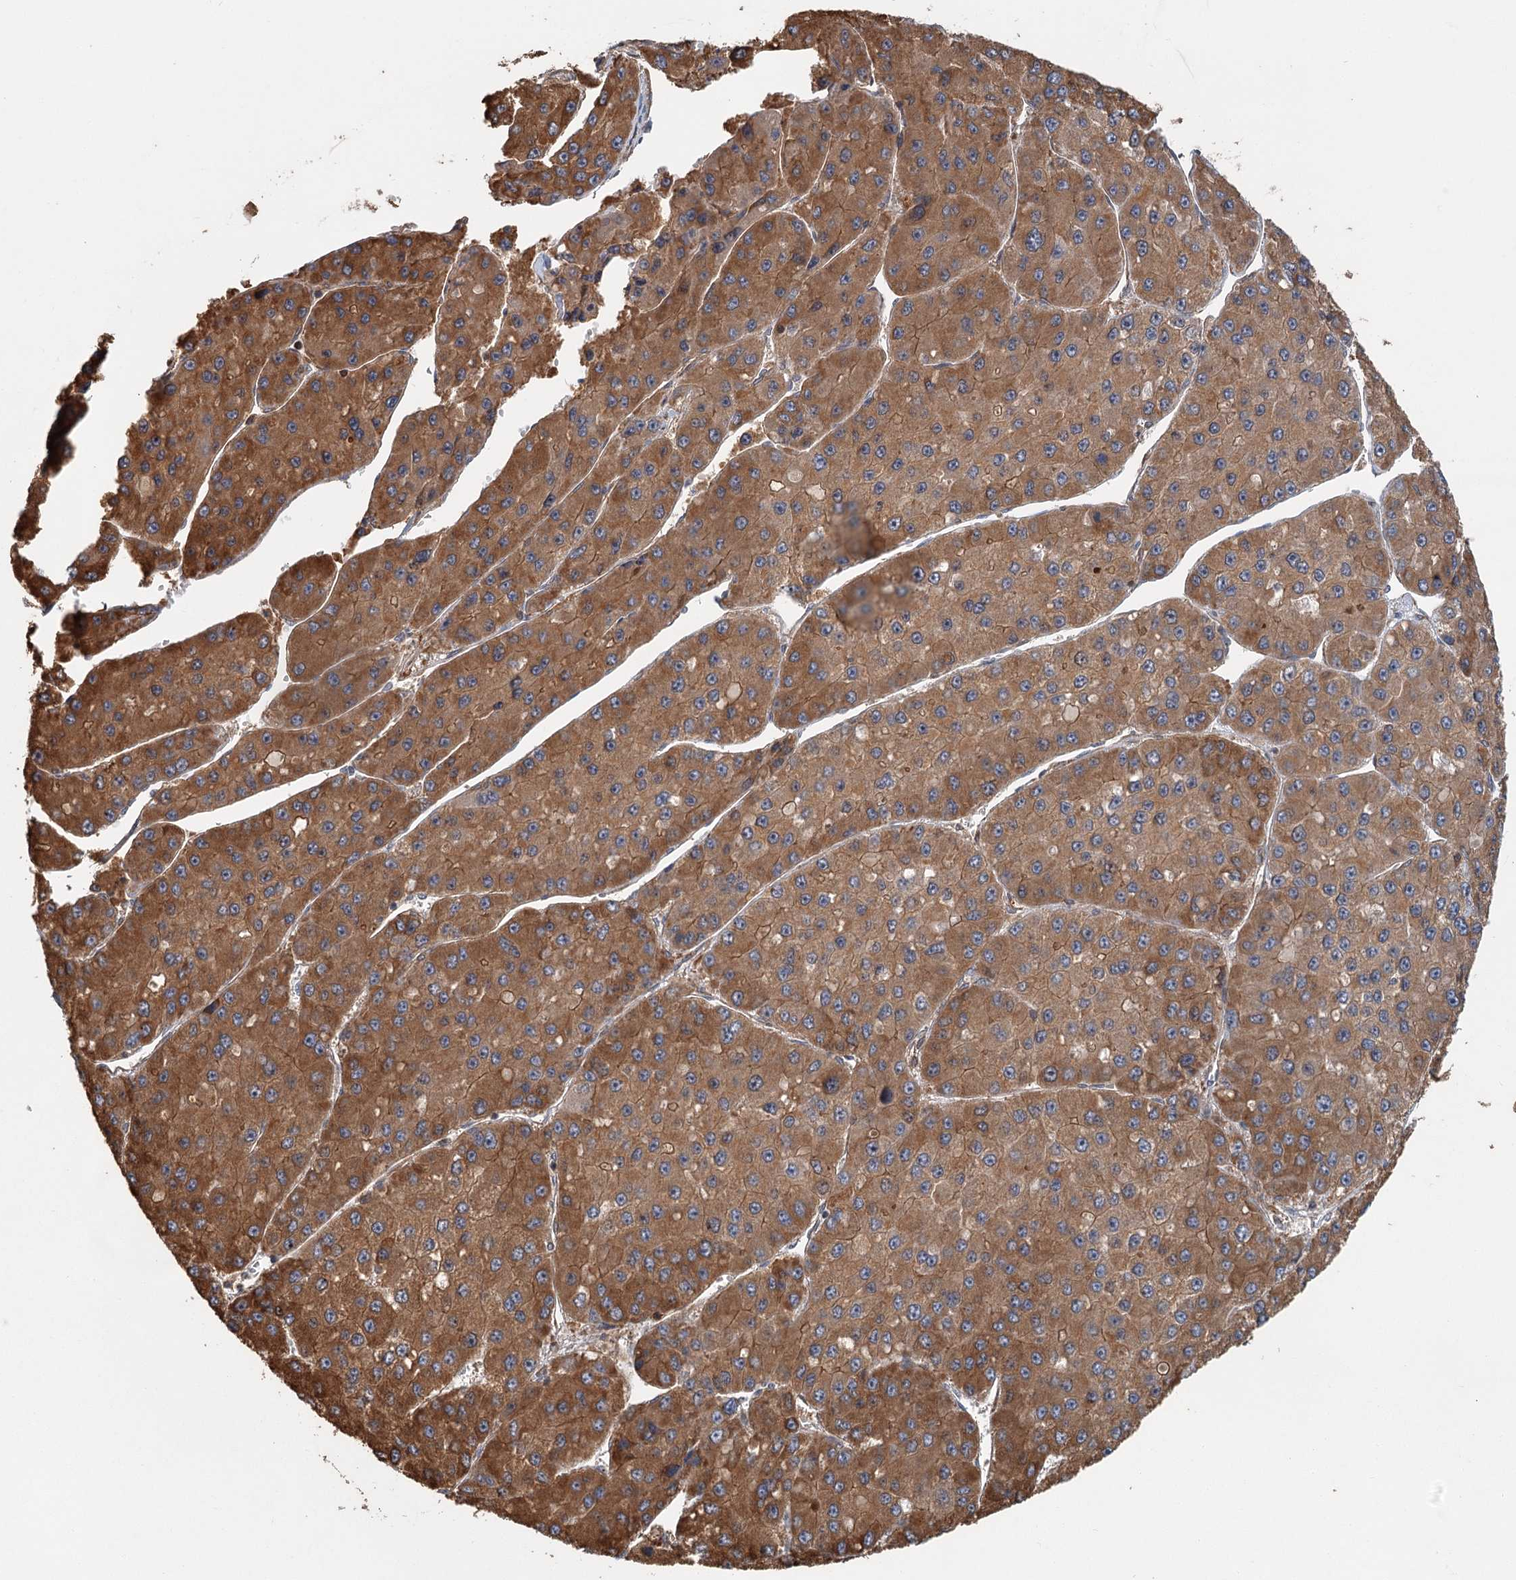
{"staining": {"intensity": "strong", "quantity": ">75%", "location": "cytoplasmic/membranous"}, "tissue": "liver cancer", "cell_type": "Tumor cells", "image_type": "cancer", "snomed": [{"axis": "morphology", "description": "Carcinoma, Hepatocellular, NOS"}, {"axis": "topography", "description": "Liver"}], "caption": "Immunohistochemical staining of human liver hepatocellular carcinoma displays high levels of strong cytoplasmic/membranous staining in approximately >75% of tumor cells. The staining was performed using DAB (3,3'-diaminobenzidine) to visualize the protein expression in brown, while the nuclei were stained in blue with hematoxylin (Magnification: 20x).", "gene": "ZNF527", "patient": {"sex": "female", "age": 73}}